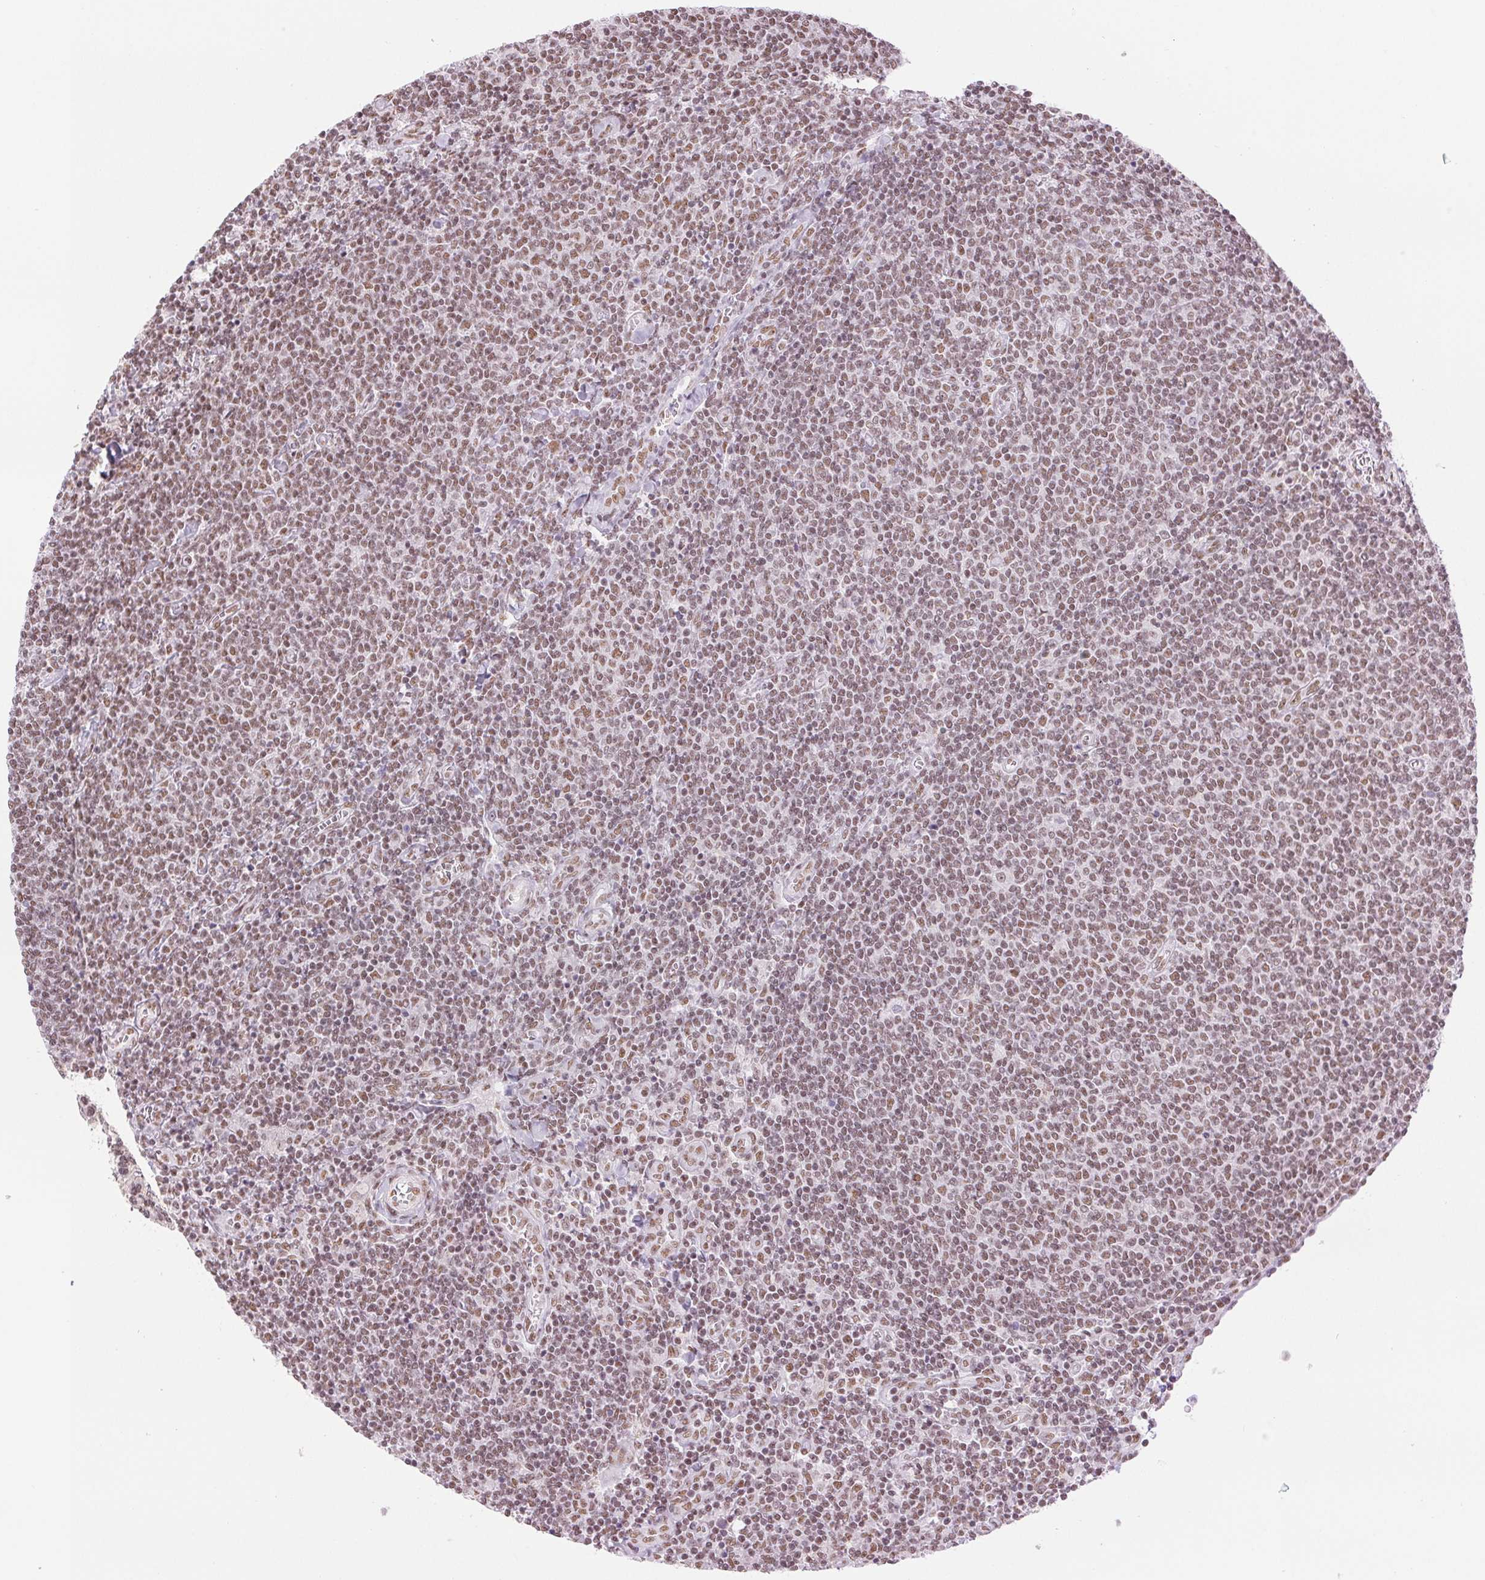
{"staining": {"intensity": "moderate", "quantity": ">75%", "location": "nuclear"}, "tissue": "lymphoma", "cell_type": "Tumor cells", "image_type": "cancer", "snomed": [{"axis": "morphology", "description": "Malignant lymphoma, non-Hodgkin's type, Low grade"}, {"axis": "topography", "description": "Lymph node"}], "caption": "An immunohistochemistry photomicrograph of neoplastic tissue is shown. Protein staining in brown highlights moderate nuclear positivity in lymphoma within tumor cells.", "gene": "ZFR2", "patient": {"sex": "male", "age": 52}}